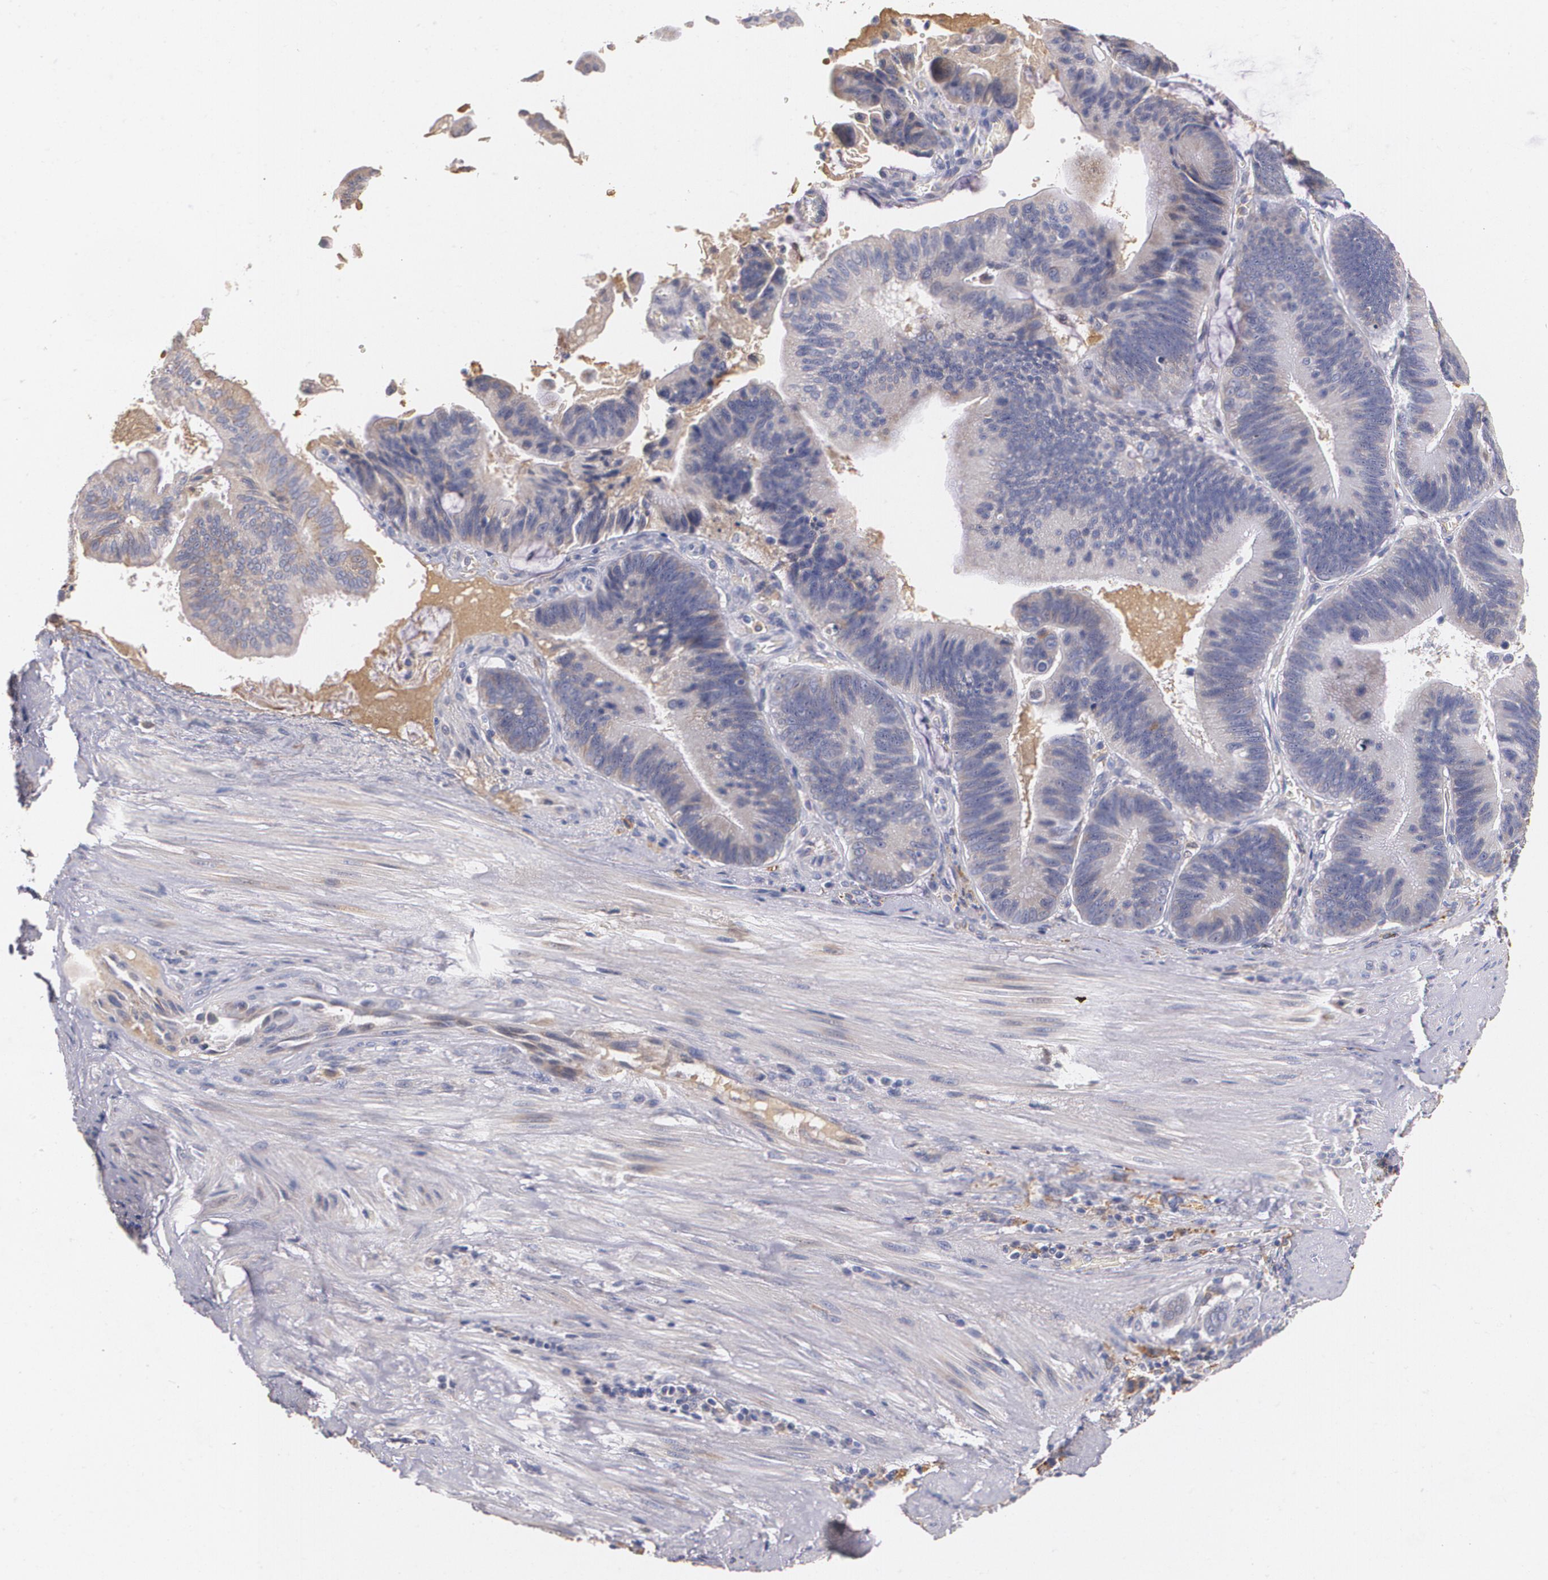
{"staining": {"intensity": "weak", "quantity": "25%-75%", "location": "cytoplasmic/membranous"}, "tissue": "pancreatic cancer", "cell_type": "Tumor cells", "image_type": "cancer", "snomed": [{"axis": "morphology", "description": "Adenocarcinoma, NOS"}, {"axis": "topography", "description": "Pancreas"}], "caption": "A brown stain labels weak cytoplasmic/membranous expression of a protein in human pancreatic cancer (adenocarcinoma) tumor cells.", "gene": "AMBP", "patient": {"sex": "male", "age": 82}}